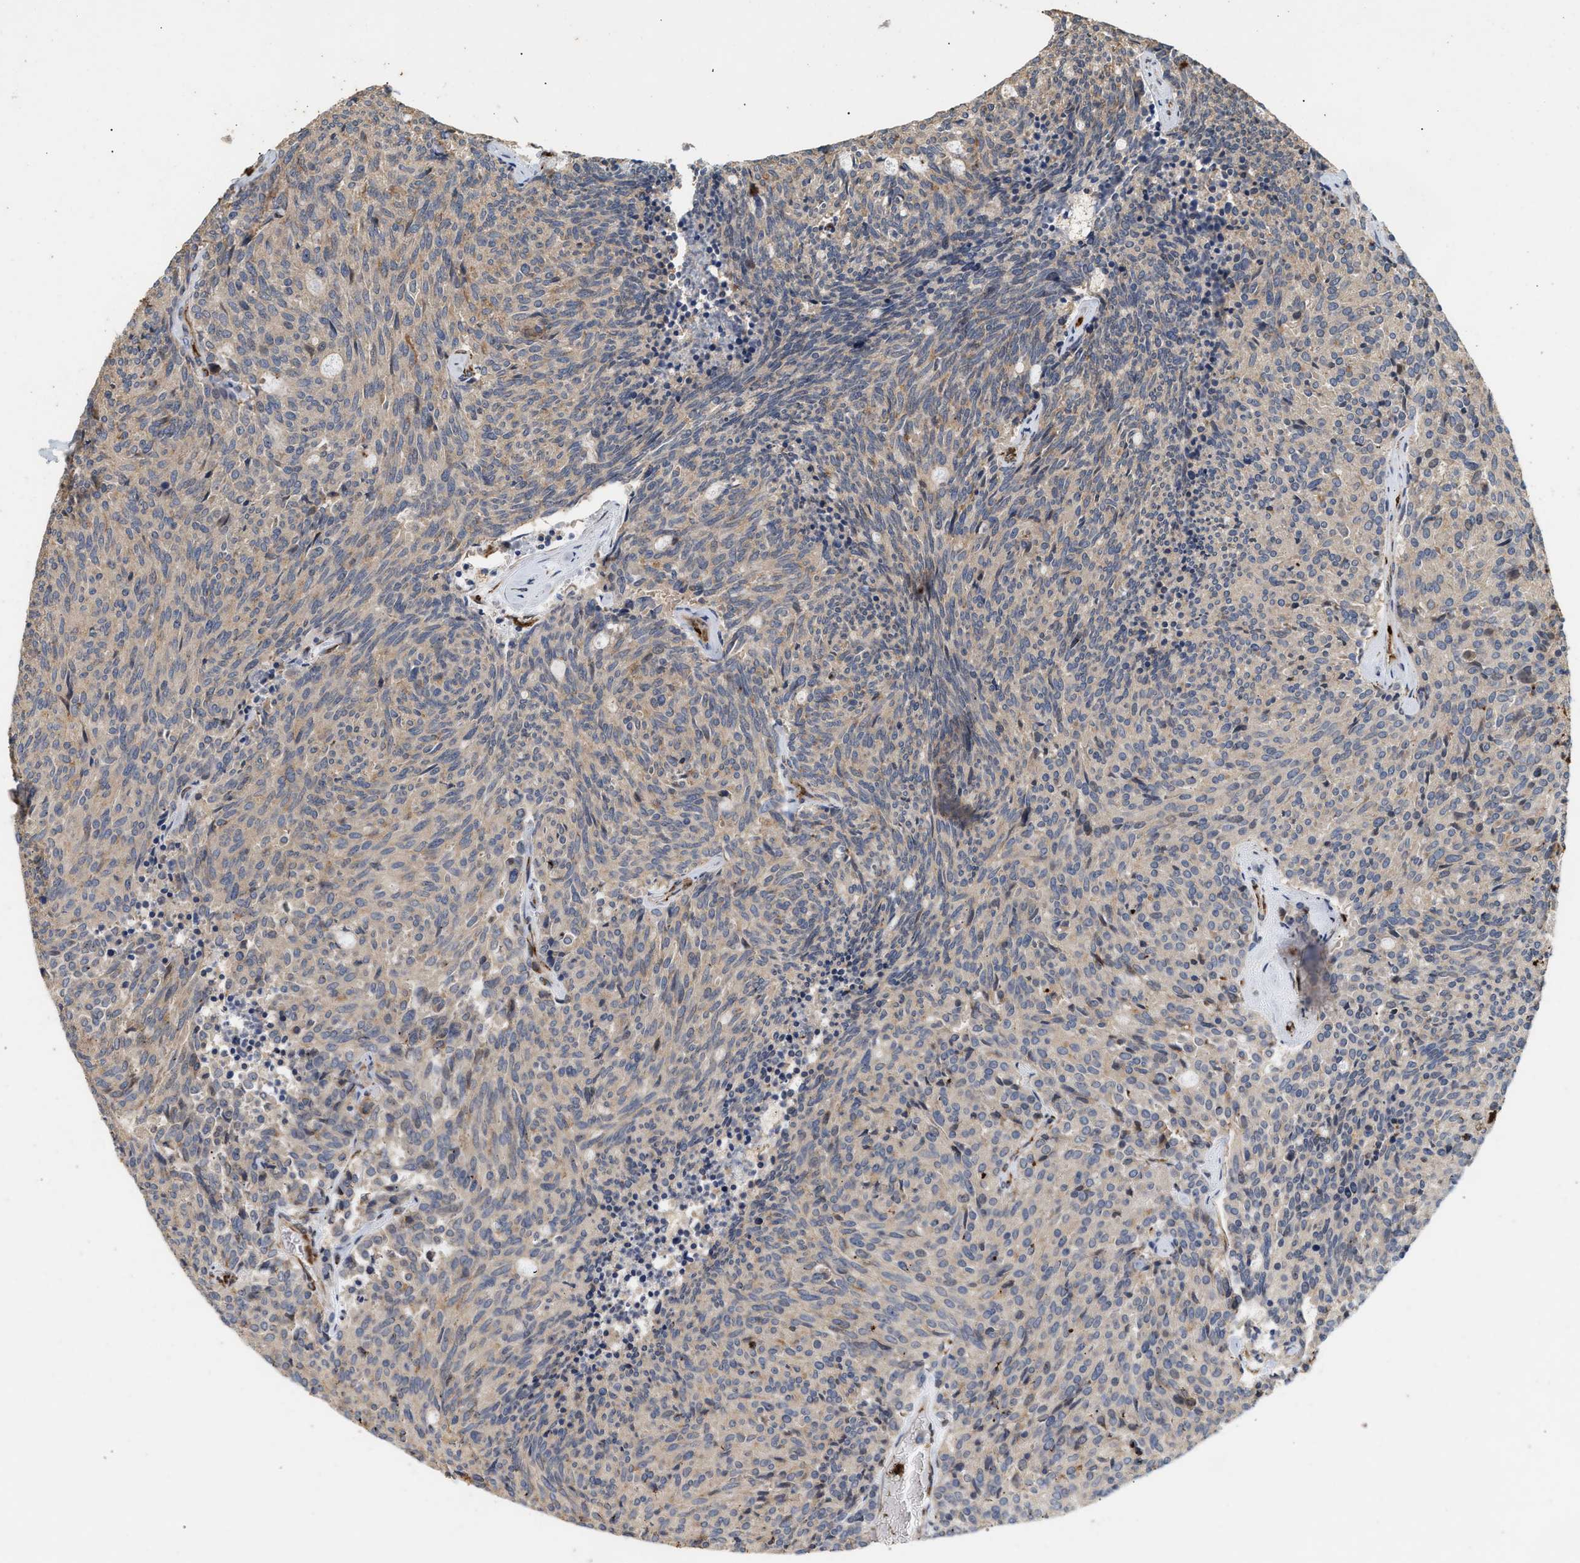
{"staining": {"intensity": "weak", "quantity": "<25%", "location": "cytoplasmic/membranous"}, "tissue": "carcinoid", "cell_type": "Tumor cells", "image_type": "cancer", "snomed": [{"axis": "morphology", "description": "Carcinoid, malignant, NOS"}, {"axis": "topography", "description": "Pancreas"}], "caption": "Carcinoid was stained to show a protein in brown. There is no significant positivity in tumor cells.", "gene": "PLCD1", "patient": {"sex": "female", "age": 54}}